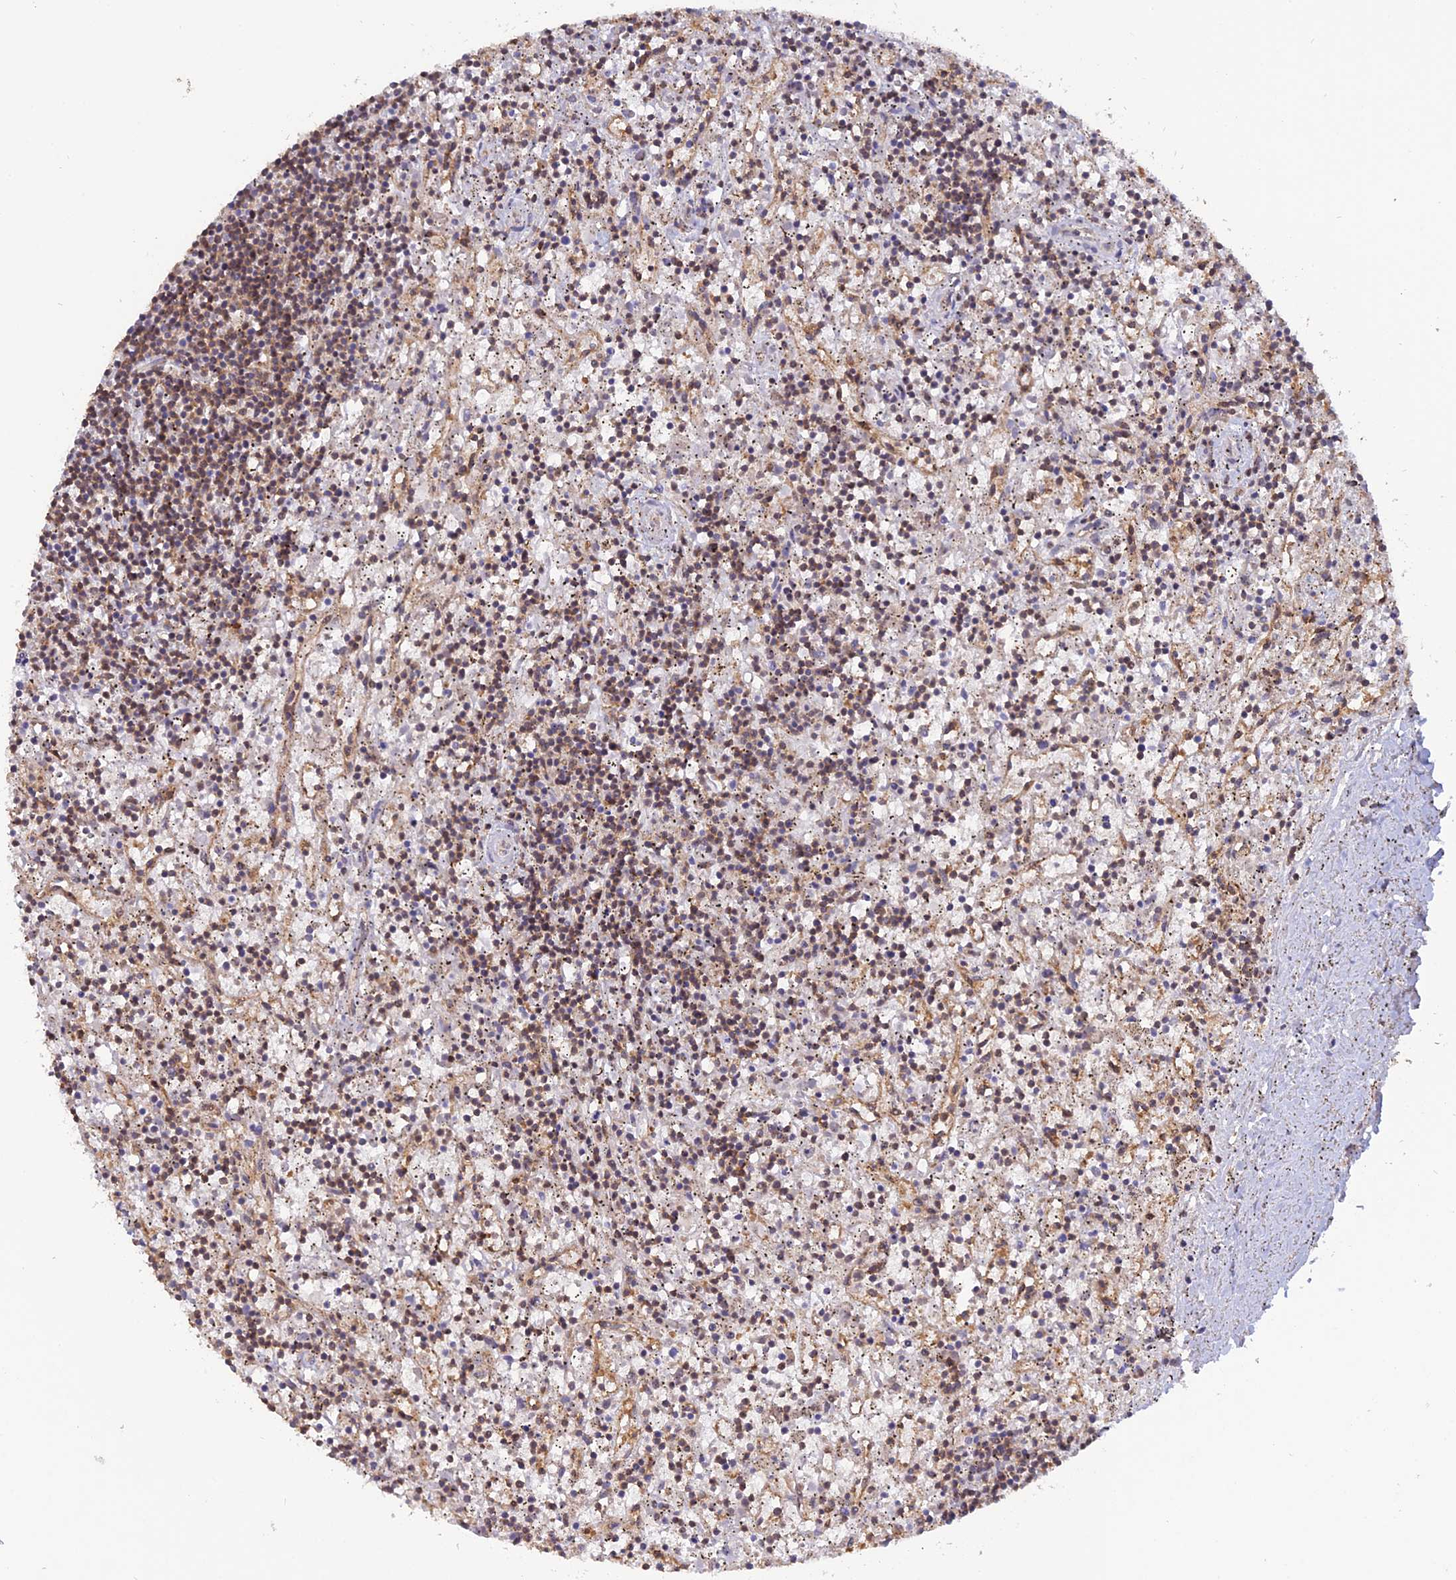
{"staining": {"intensity": "weak", "quantity": "25%-75%", "location": "cytoplasmic/membranous"}, "tissue": "lymphoma", "cell_type": "Tumor cells", "image_type": "cancer", "snomed": [{"axis": "morphology", "description": "Malignant lymphoma, non-Hodgkin's type, Low grade"}, {"axis": "topography", "description": "Spleen"}], "caption": "Immunohistochemistry staining of lymphoma, which displays low levels of weak cytoplasmic/membranous expression in approximately 25%-75% of tumor cells indicating weak cytoplasmic/membranous protein expression. The staining was performed using DAB (brown) for protein detection and nuclei were counterstained in hematoxylin (blue).", "gene": "PKIG", "patient": {"sex": "male", "age": 76}}